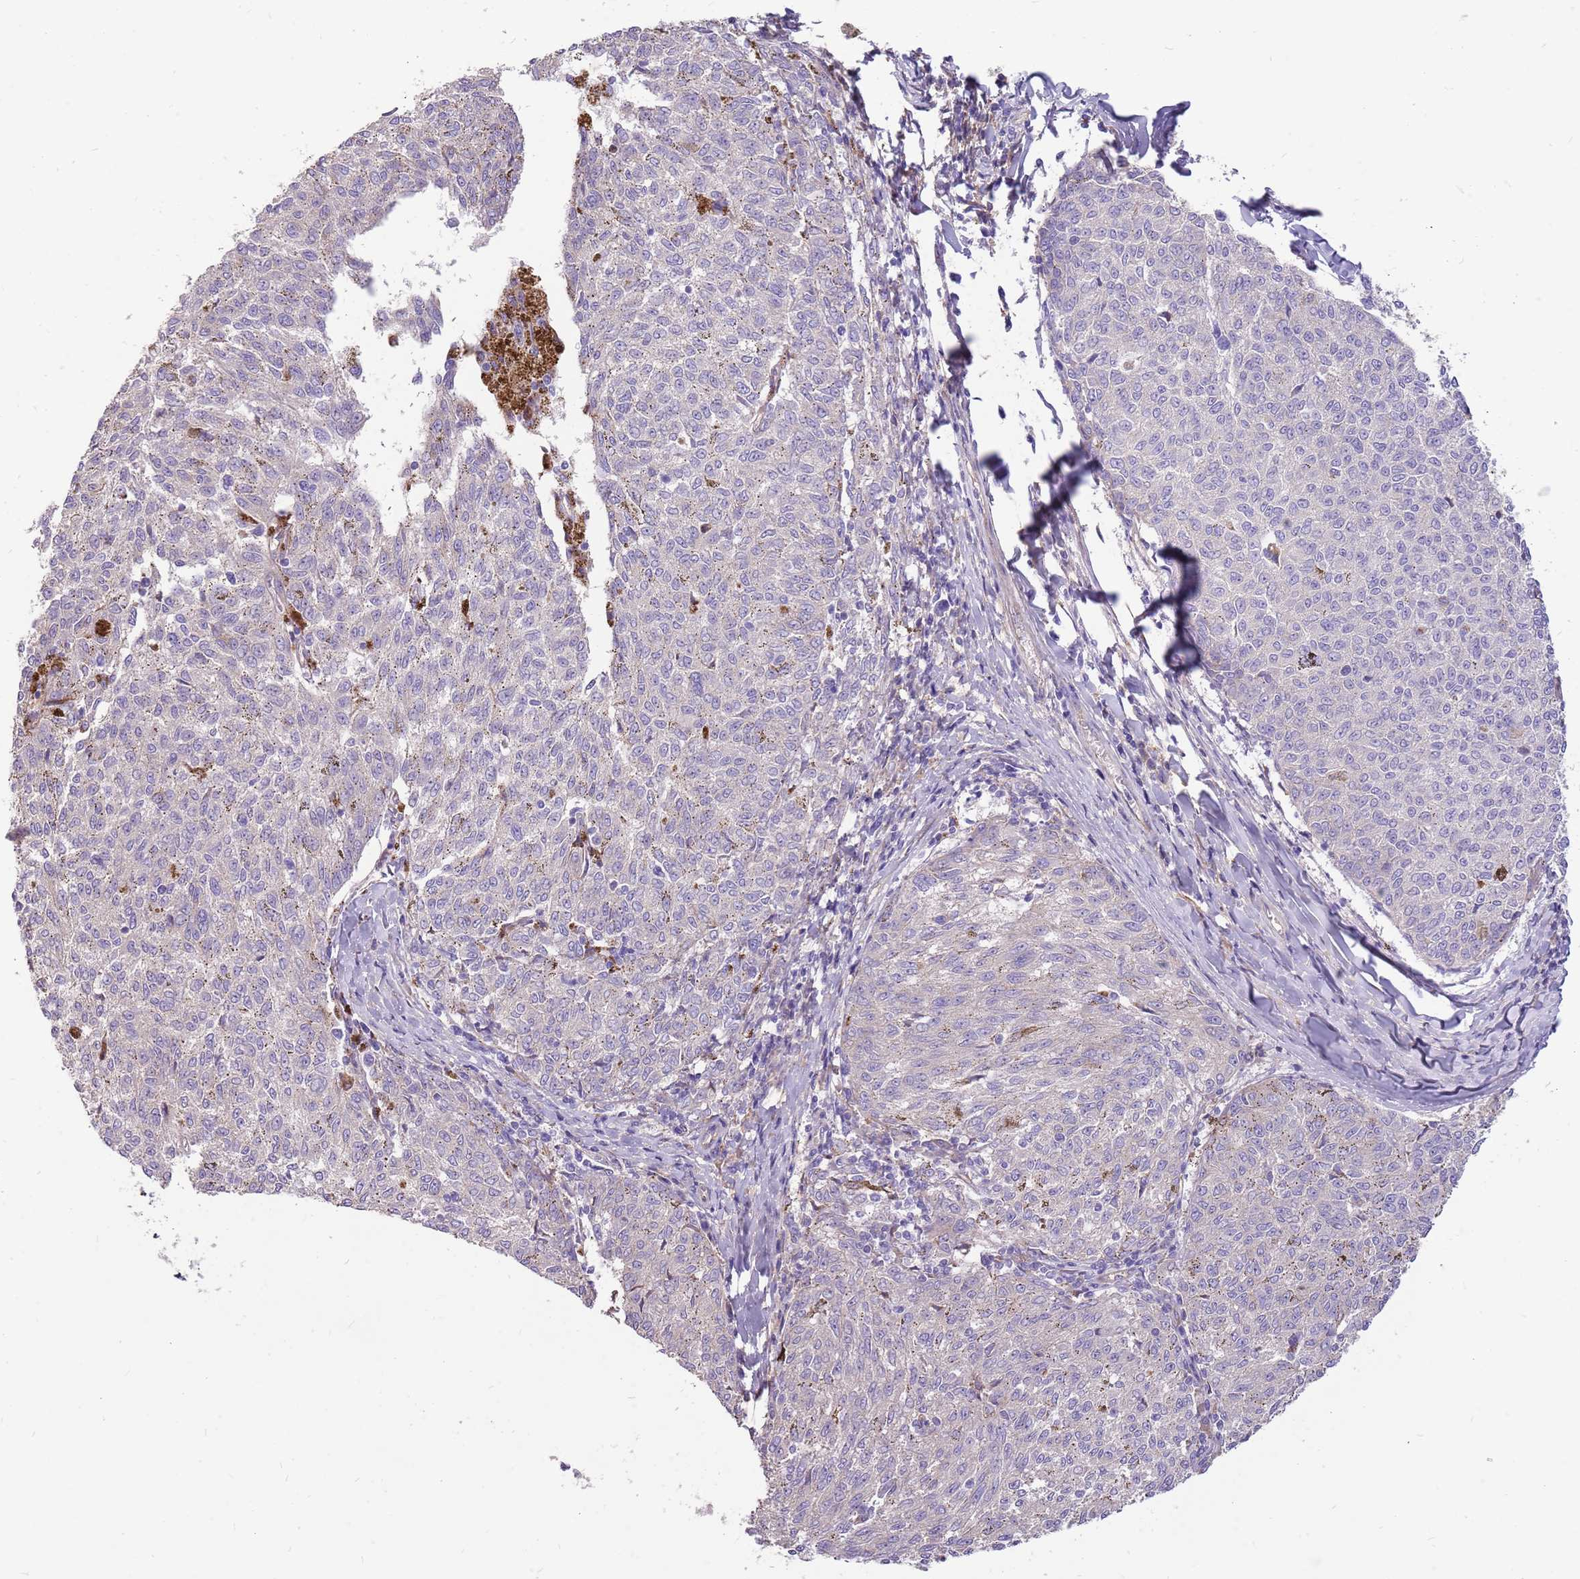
{"staining": {"intensity": "negative", "quantity": "none", "location": "none"}, "tissue": "melanoma", "cell_type": "Tumor cells", "image_type": "cancer", "snomed": [{"axis": "morphology", "description": "Malignant melanoma, NOS"}, {"axis": "topography", "description": "Skin"}], "caption": "This is a image of immunohistochemistry (IHC) staining of melanoma, which shows no positivity in tumor cells.", "gene": "NTN4", "patient": {"sex": "female", "age": 72}}